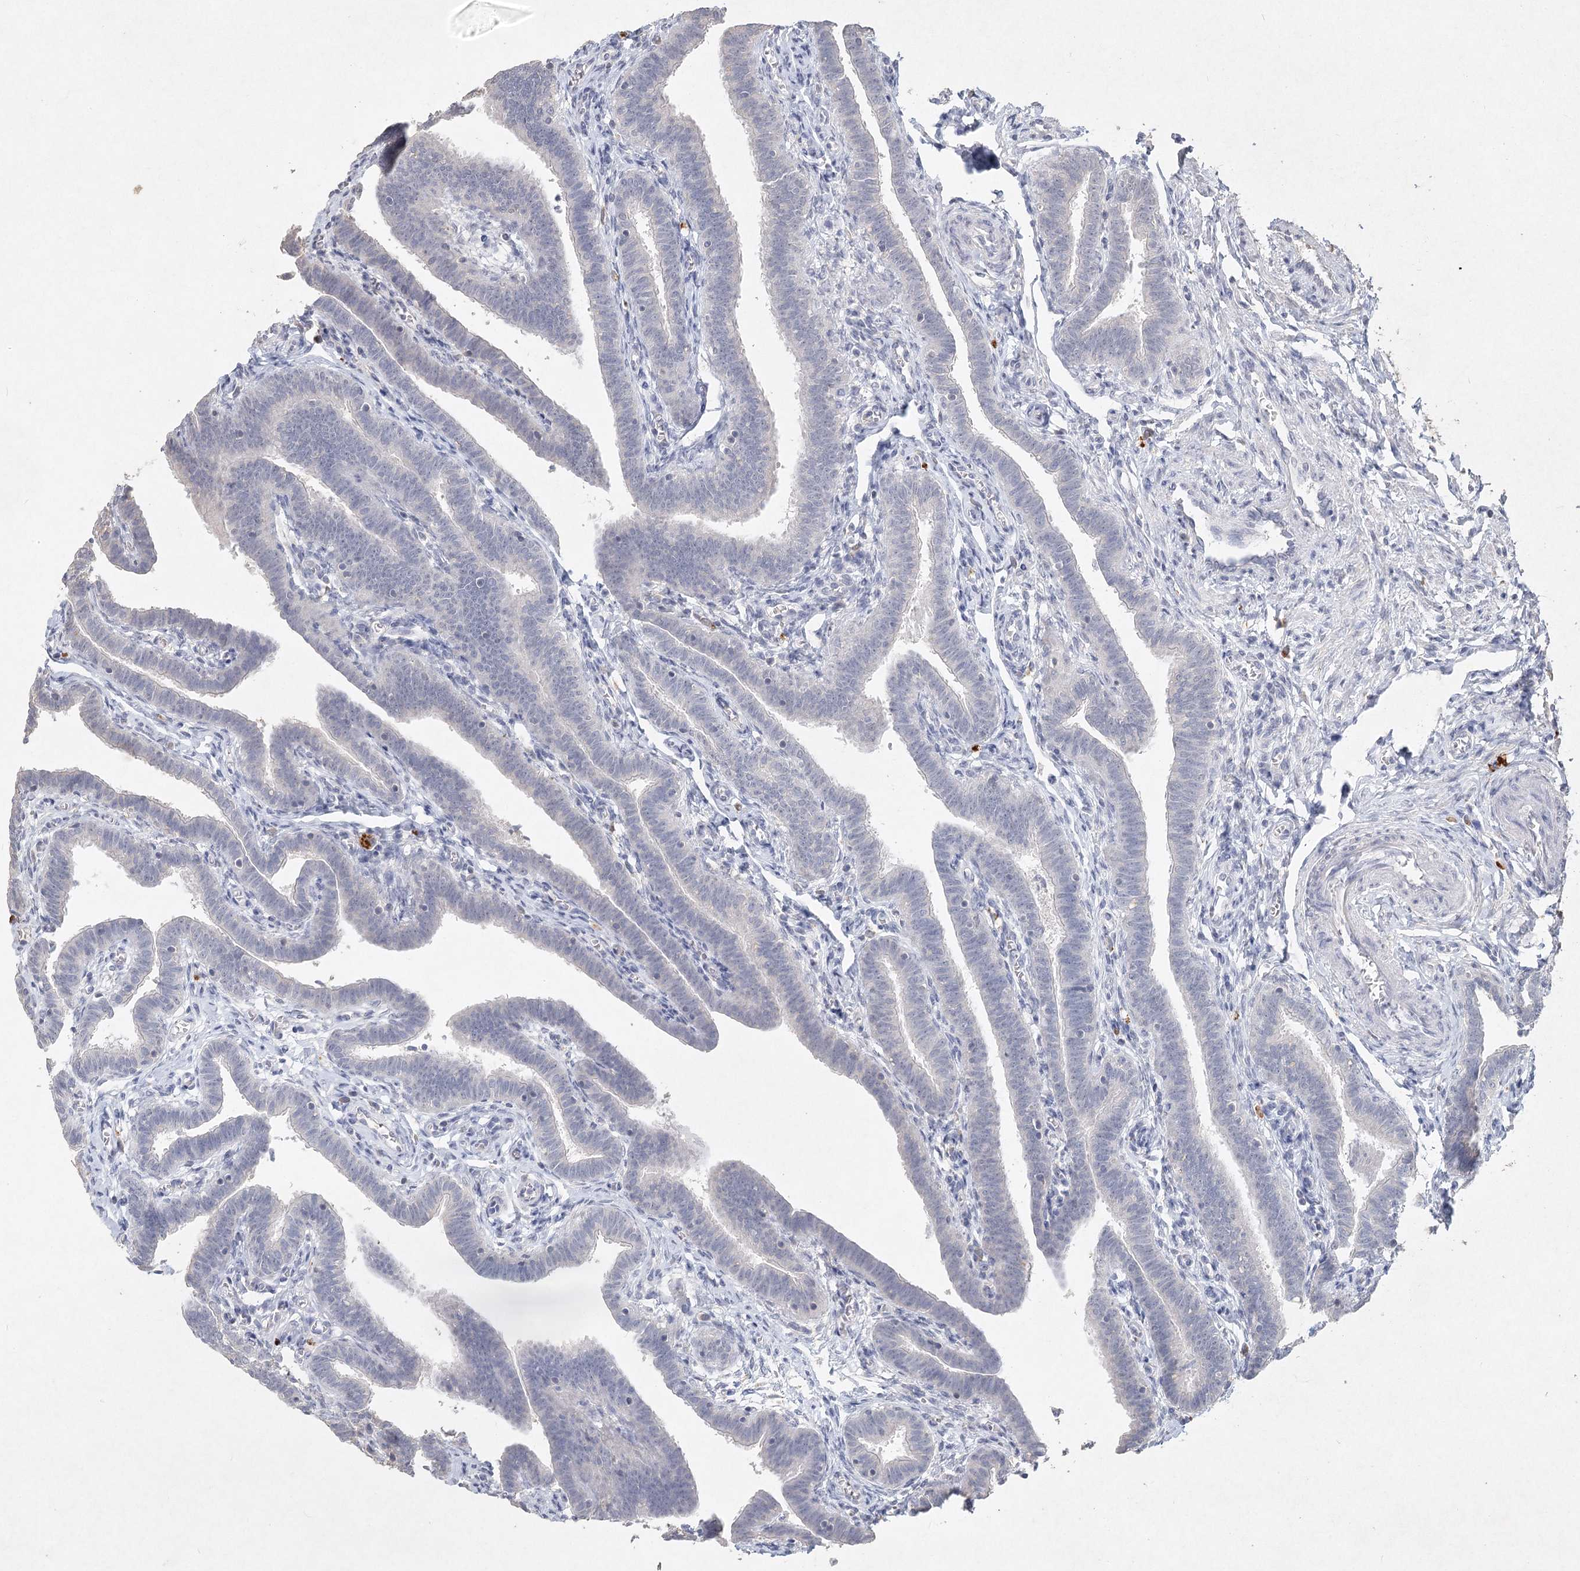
{"staining": {"intensity": "negative", "quantity": "none", "location": "none"}, "tissue": "fallopian tube", "cell_type": "Glandular cells", "image_type": "normal", "snomed": [{"axis": "morphology", "description": "Normal tissue, NOS"}, {"axis": "topography", "description": "Fallopian tube"}], "caption": "The photomicrograph displays no significant staining in glandular cells of fallopian tube.", "gene": "ARSI", "patient": {"sex": "female", "age": 36}}